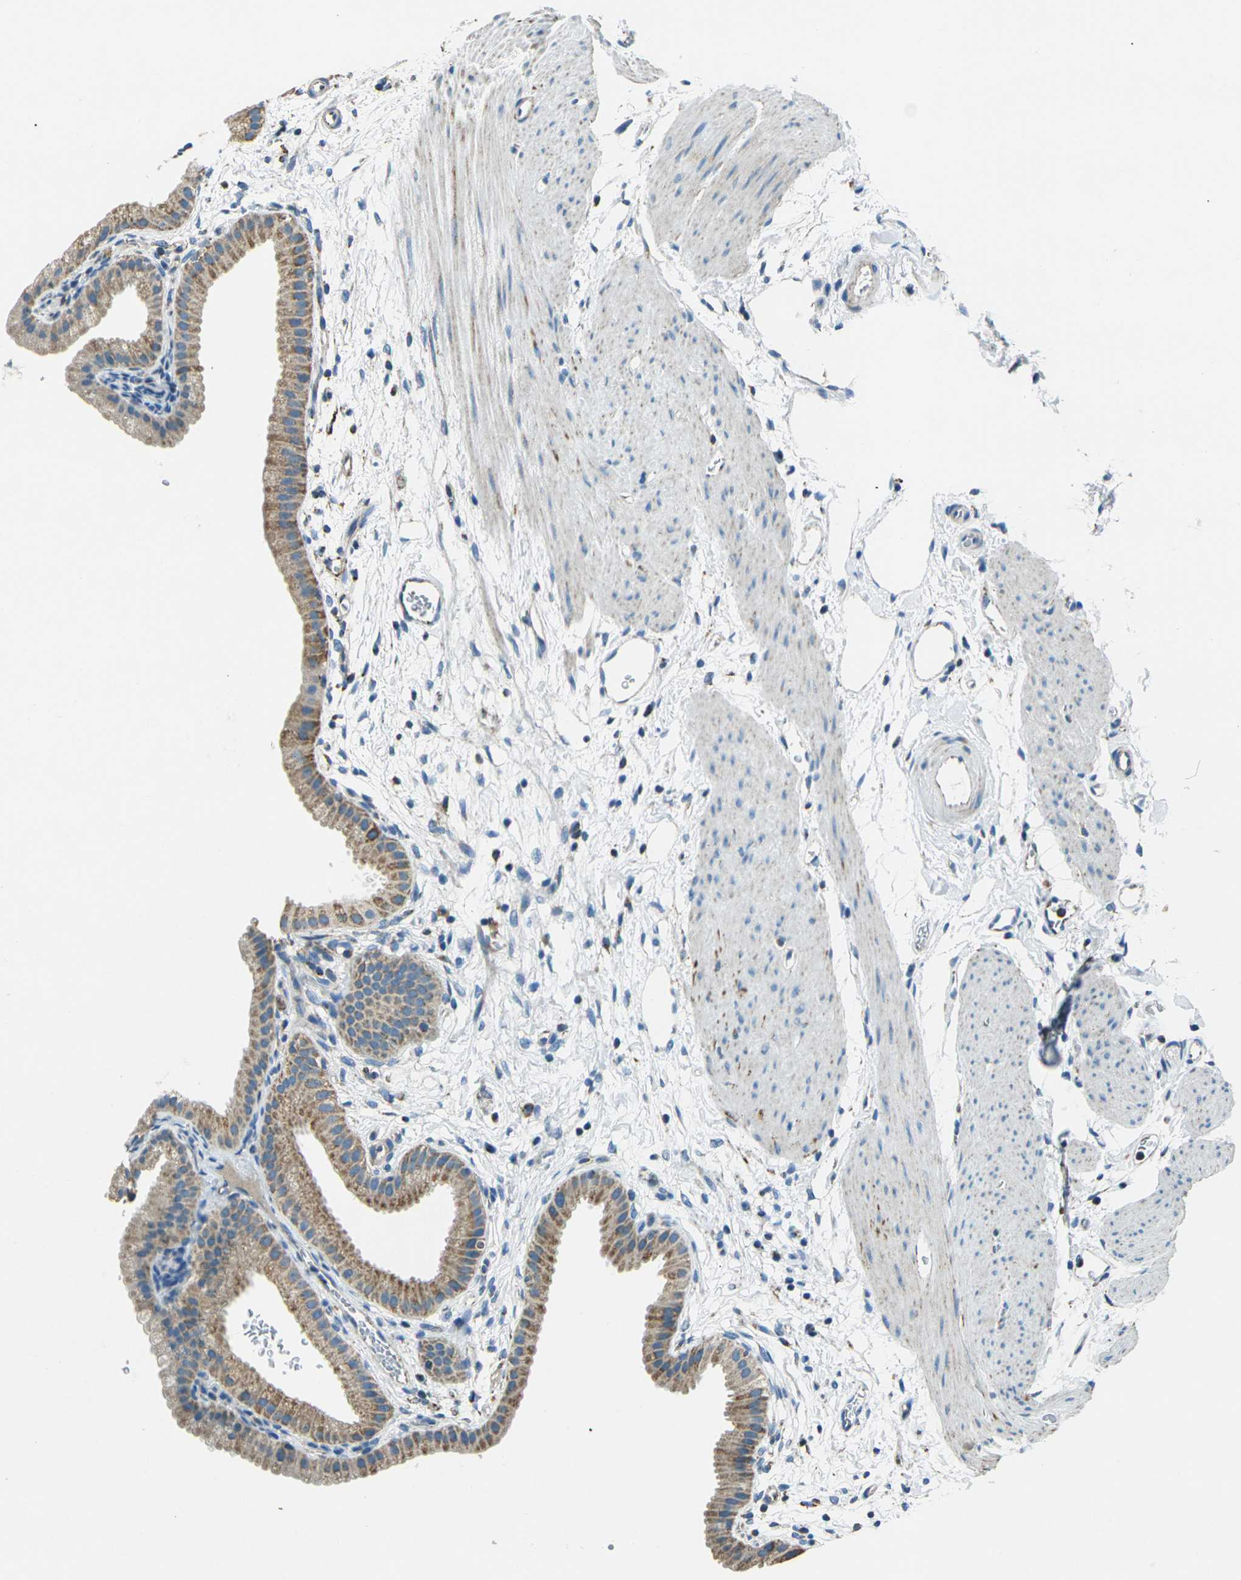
{"staining": {"intensity": "moderate", "quantity": ">75%", "location": "cytoplasmic/membranous"}, "tissue": "gallbladder", "cell_type": "Glandular cells", "image_type": "normal", "snomed": [{"axis": "morphology", "description": "Normal tissue, NOS"}, {"axis": "topography", "description": "Gallbladder"}], "caption": "A brown stain highlights moderate cytoplasmic/membranous positivity of a protein in glandular cells of normal gallbladder.", "gene": "IRF3", "patient": {"sex": "female", "age": 64}}